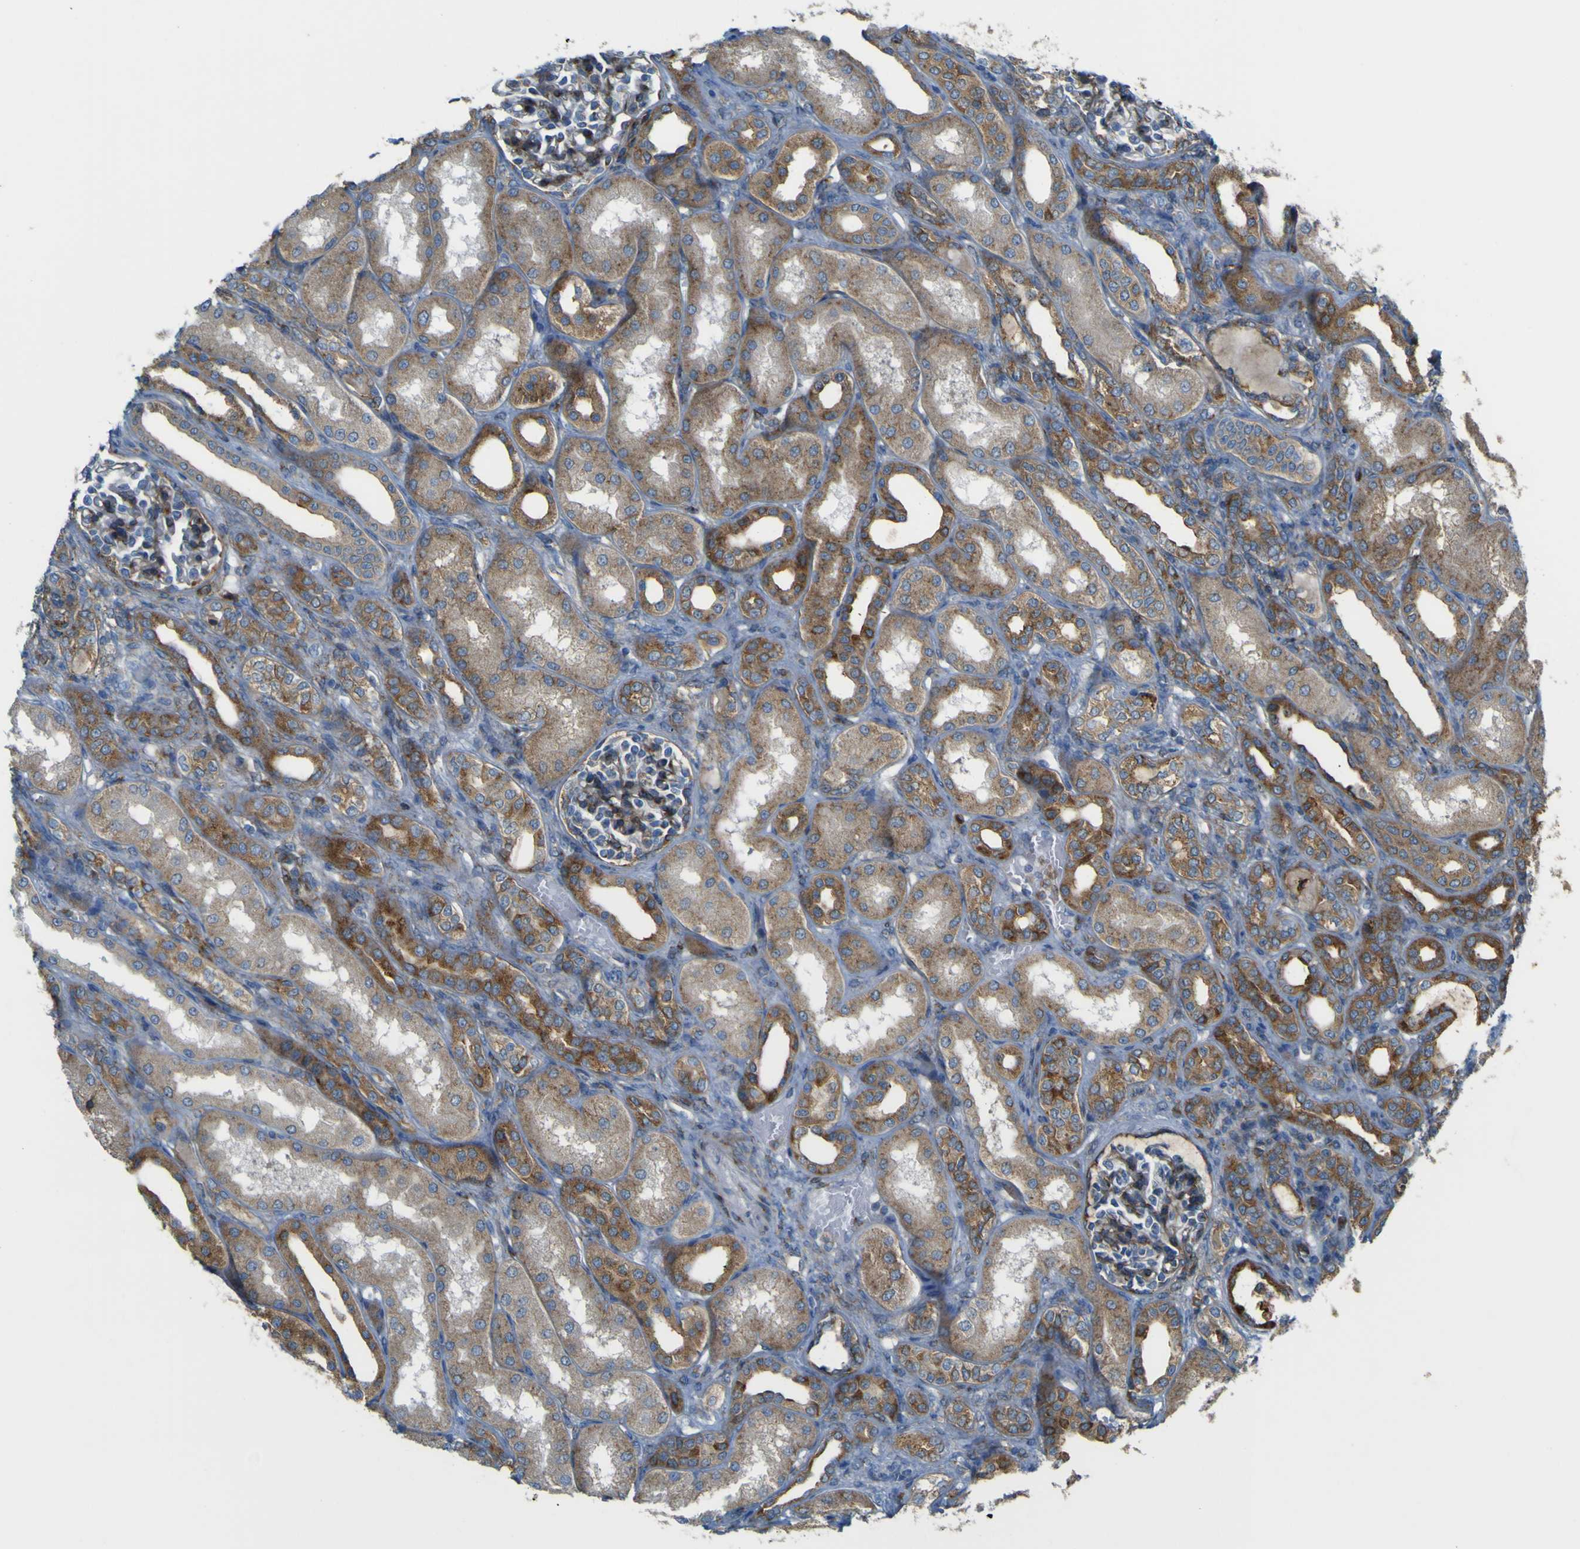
{"staining": {"intensity": "moderate", "quantity": "<25%", "location": "cytoplasmic/membranous"}, "tissue": "kidney", "cell_type": "Cells in glomeruli", "image_type": "normal", "snomed": [{"axis": "morphology", "description": "Normal tissue, NOS"}, {"axis": "topography", "description": "Kidney"}], "caption": "Unremarkable kidney exhibits moderate cytoplasmic/membranous positivity in about <25% of cells in glomeruli, visualized by immunohistochemistry.", "gene": "IGF2R", "patient": {"sex": "male", "age": 7}}